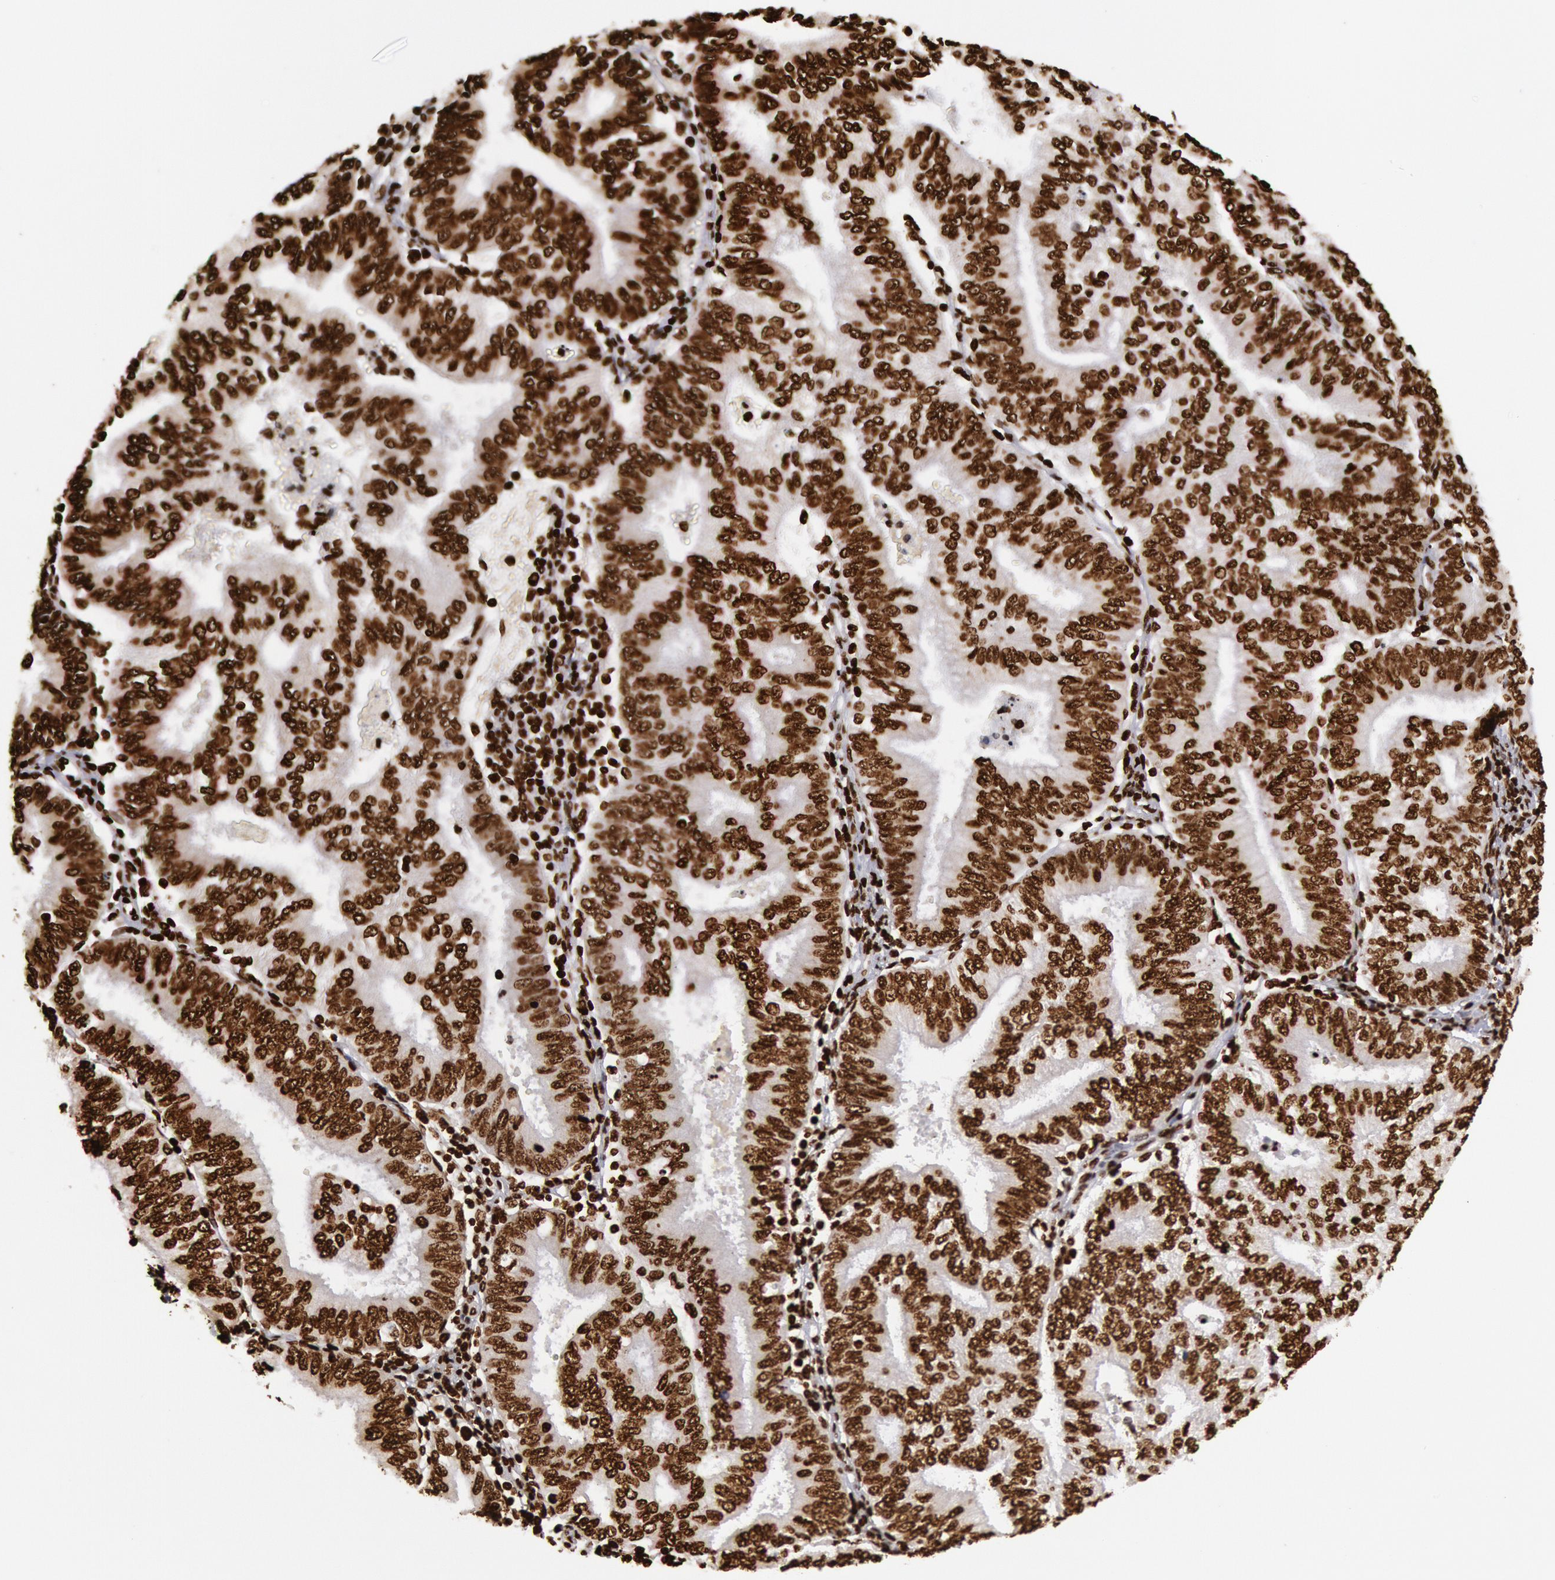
{"staining": {"intensity": "strong", "quantity": ">75%", "location": "nuclear"}, "tissue": "endometrial cancer", "cell_type": "Tumor cells", "image_type": "cancer", "snomed": [{"axis": "morphology", "description": "Adenocarcinoma, NOS"}, {"axis": "topography", "description": "Endometrium"}], "caption": "IHC histopathology image of neoplastic tissue: human endometrial adenocarcinoma stained using immunohistochemistry (IHC) shows high levels of strong protein expression localized specifically in the nuclear of tumor cells, appearing as a nuclear brown color.", "gene": "H3-4", "patient": {"sex": "female", "age": 55}}